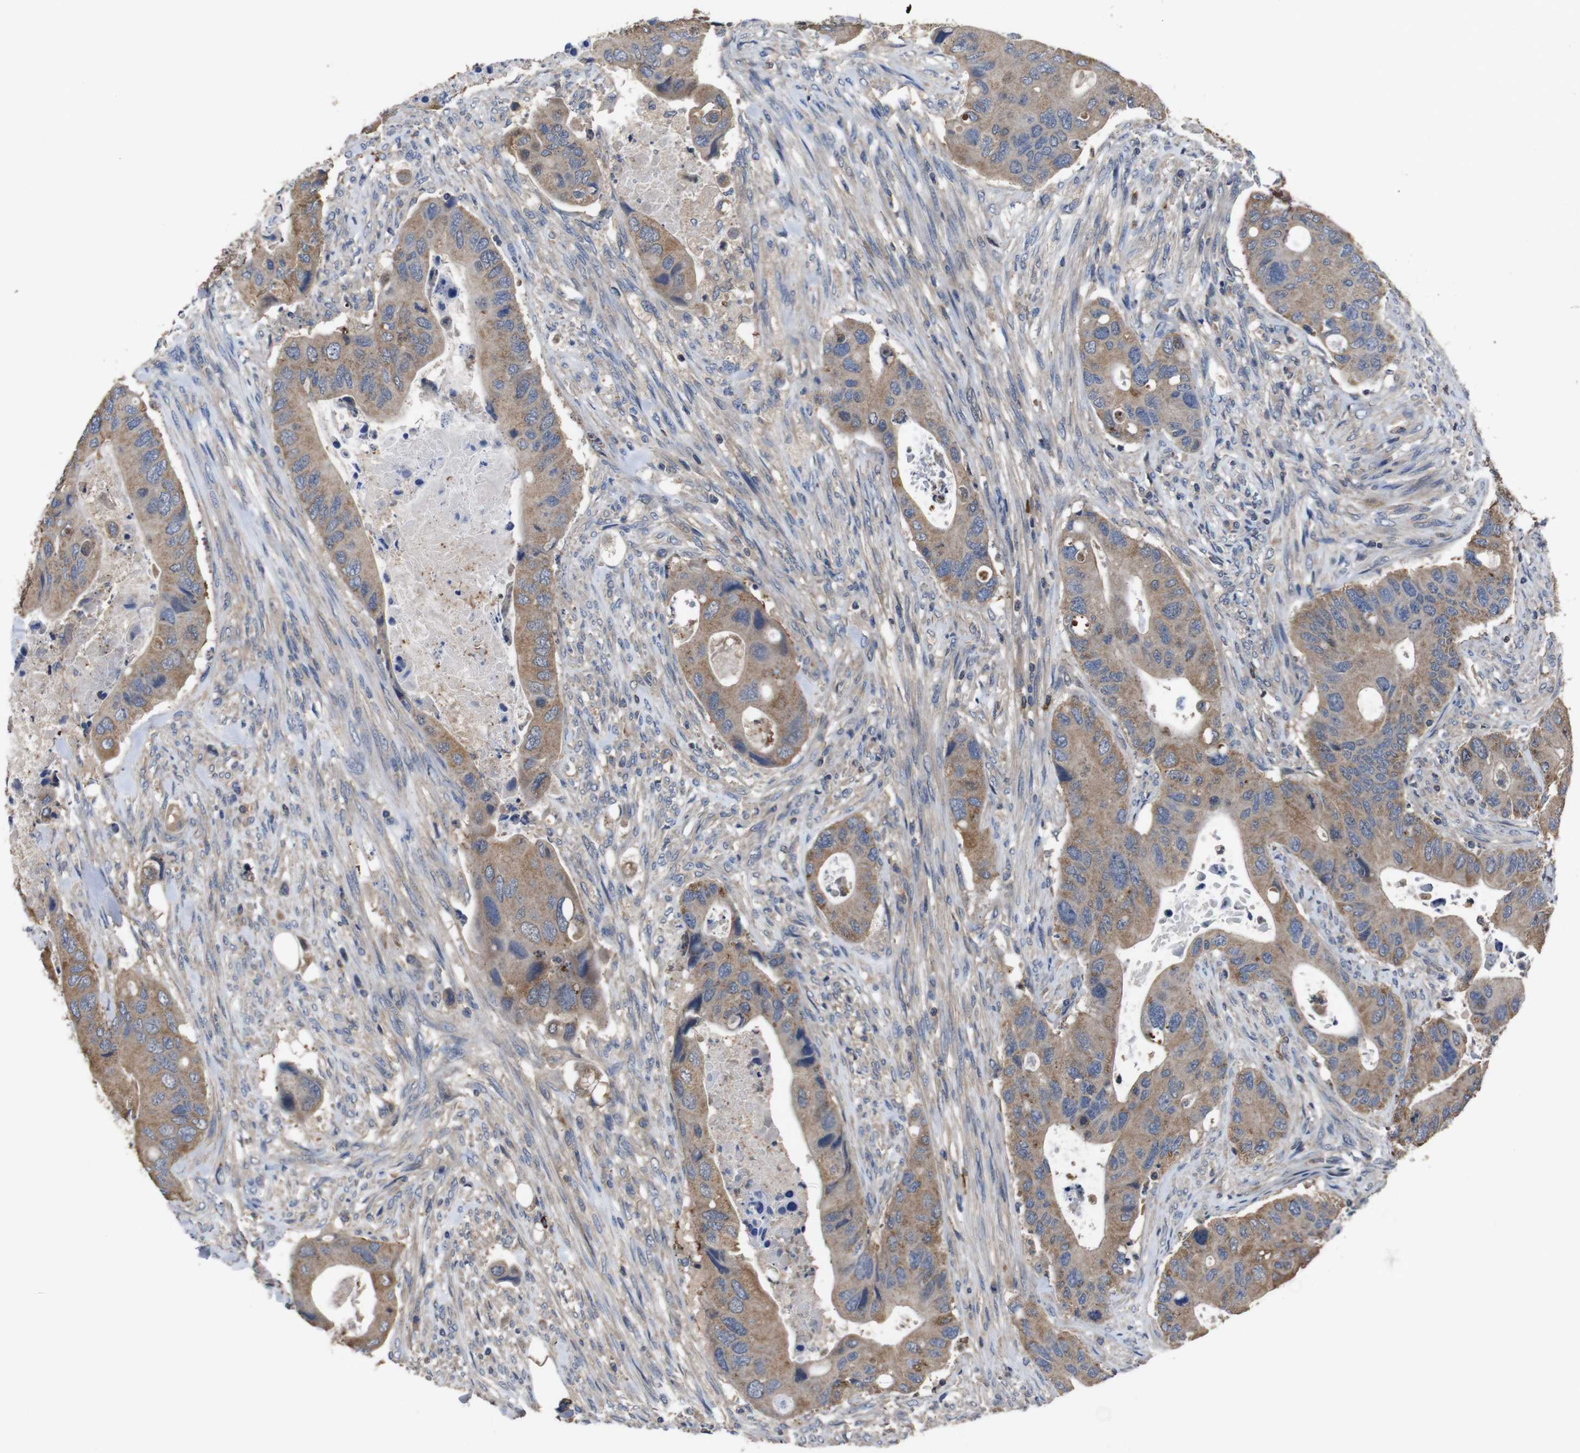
{"staining": {"intensity": "moderate", "quantity": ">75%", "location": "cytoplasmic/membranous"}, "tissue": "colorectal cancer", "cell_type": "Tumor cells", "image_type": "cancer", "snomed": [{"axis": "morphology", "description": "Adenocarcinoma, NOS"}, {"axis": "topography", "description": "Rectum"}], "caption": "Human colorectal cancer (adenocarcinoma) stained for a protein (brown) shows moderate cytoplasmic/membranous positive positivity in about >75% of tumor cells.", "gene": "GLIPR1", "patient": {"sex": "female", "age": 57}}